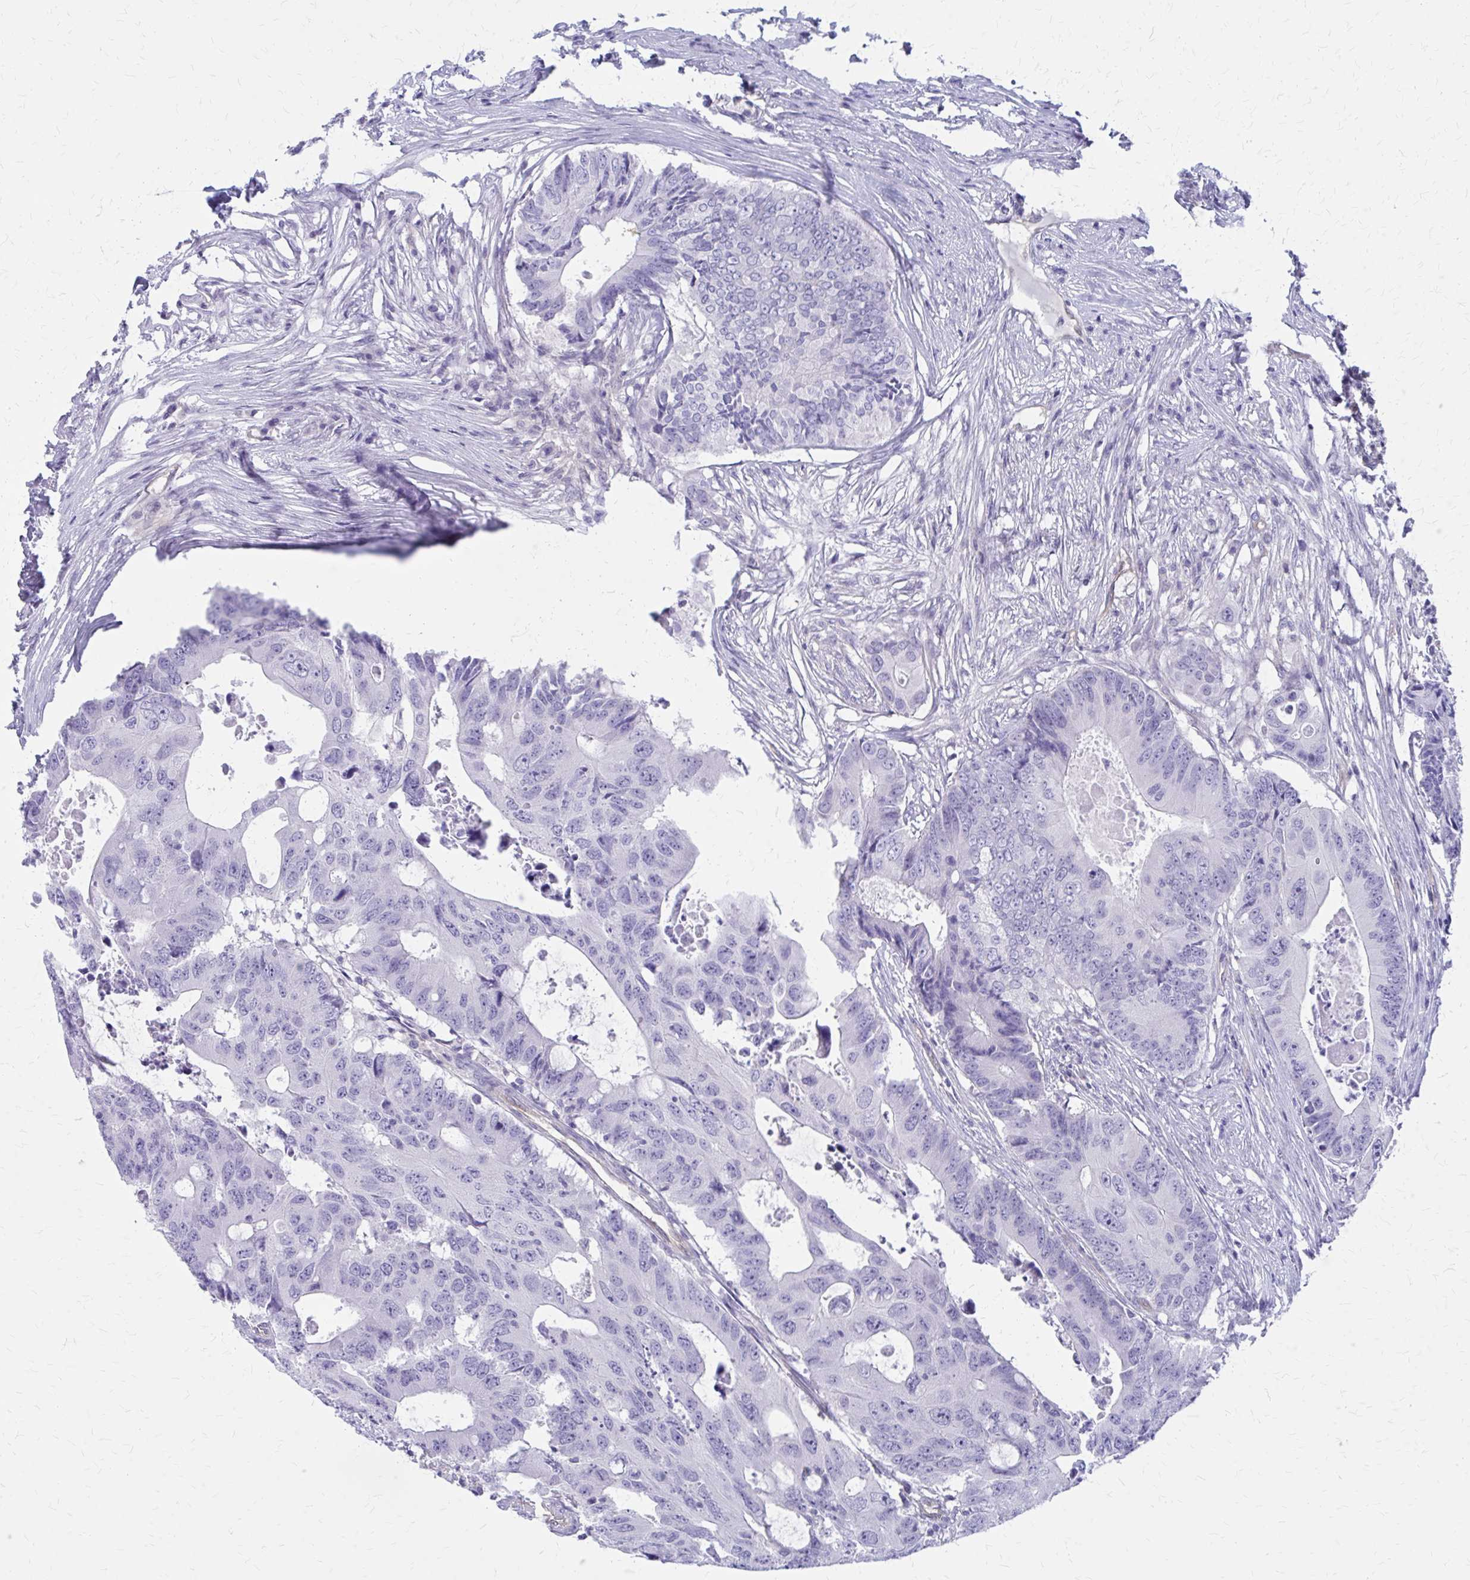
{"staining": {"intensity": "negative", "quantity": "none", "location": "none"}, "tissue": "colorectal cancer", "cell_type": "Tumor cells", "image_type": "cancer", "snomed": [{"axis": "morphology", "description": "Adenocarcinoma, NOS"}, {"axis": "topography", "description": "Colon"}], "caption": "An image of colorectal cancer (adenocarcinoma) stained for a protein demonstrates no brown staining in tumor cells.", "gene": "CLIC2", "patient": {"sex": "male", "age": 71}}